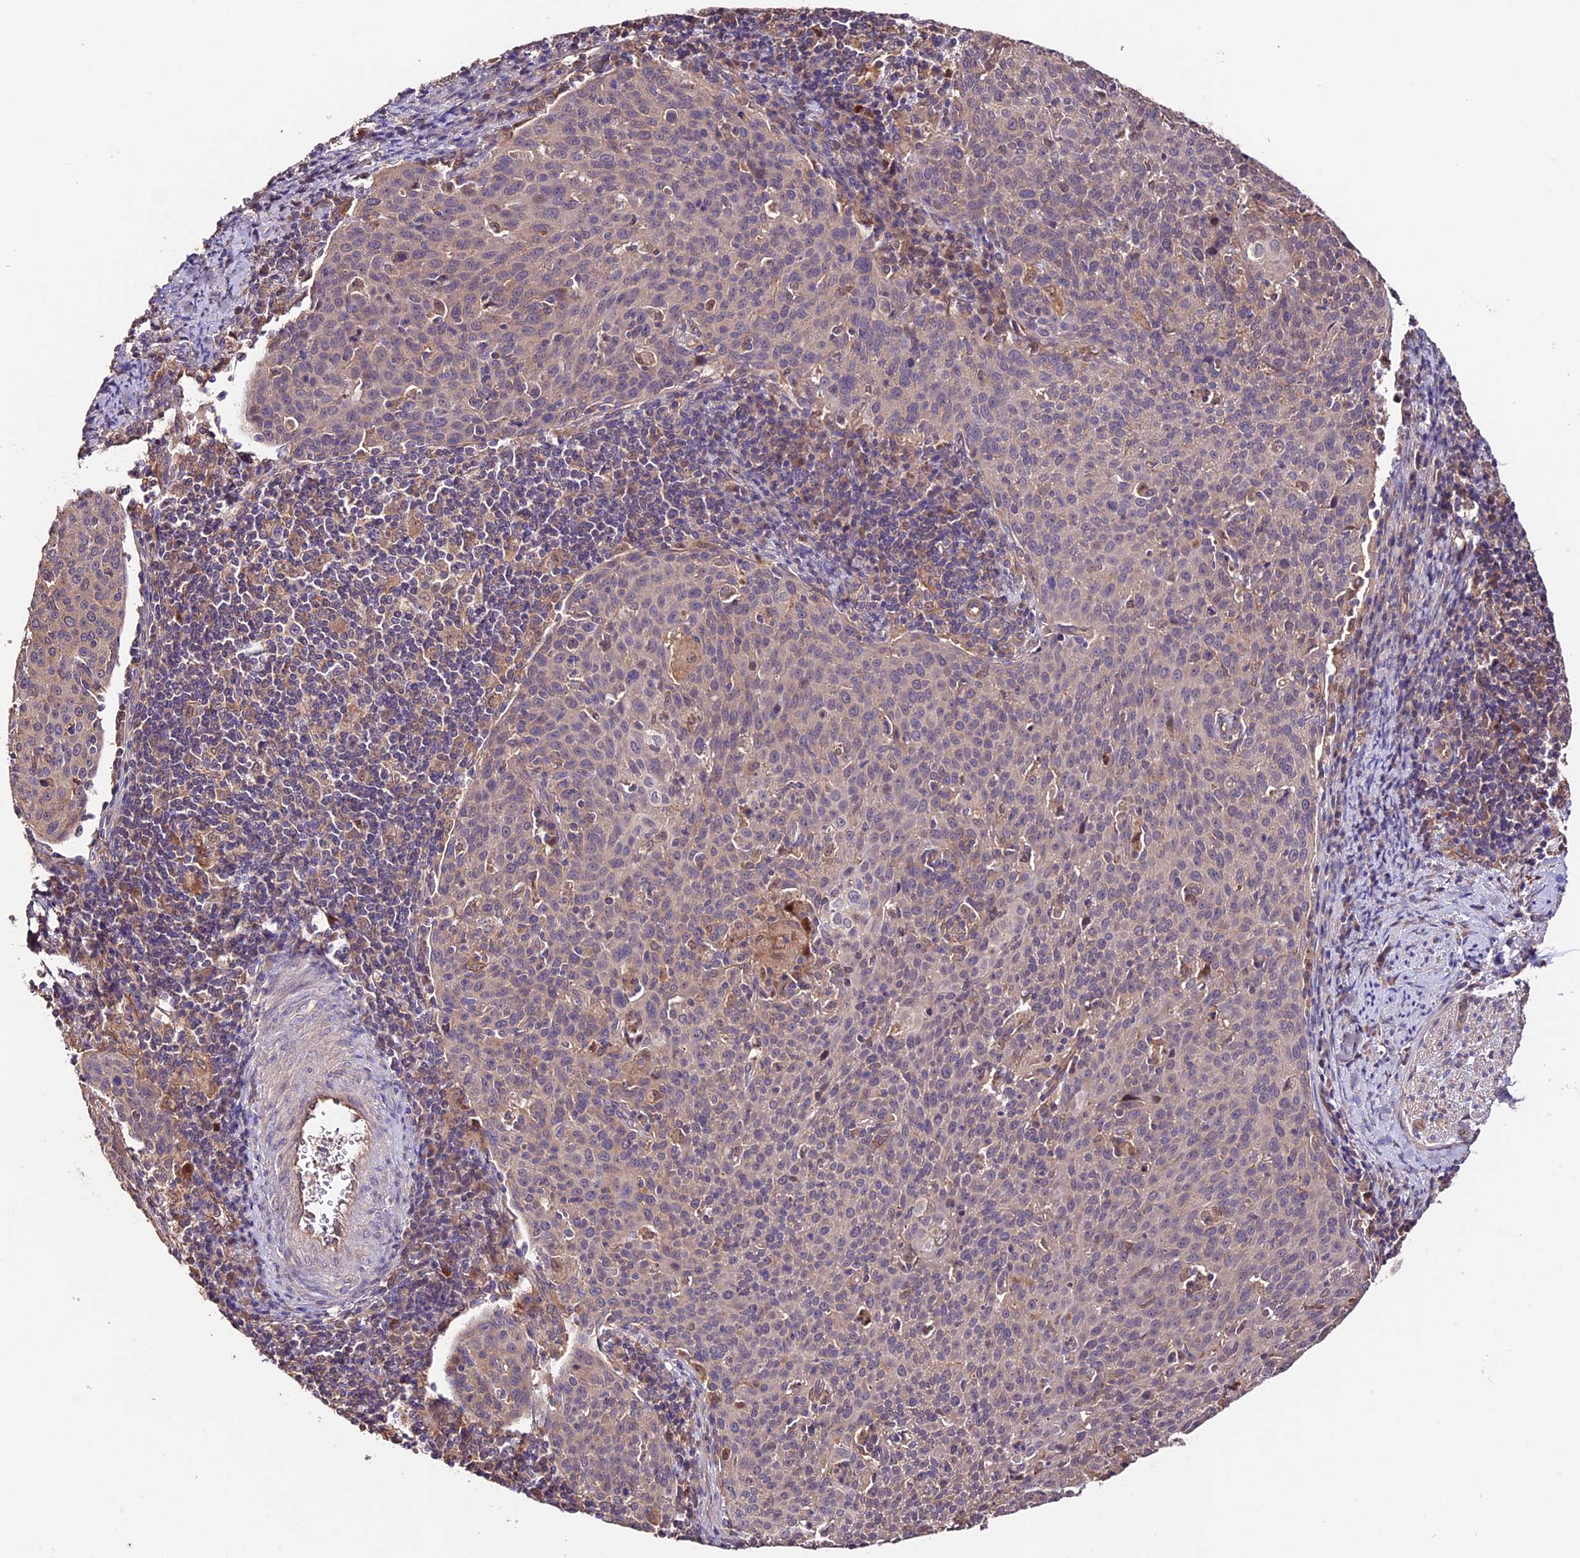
{"staining": {"intensity": "weak", "quantity": "25%-75%", "location": "cytoplasmic/membranous"}, "tissue": "cervical cancer", "cell_type": "Tumor cells", "image_type": "cancer", "snomed": [{"axis": "morphology", "description": "Squamous cell carcinoma, NOS"}, {"axis": "topography", "description": "Cervix"}], "caption": "Immunohistochemical staining of human cervical cancer reveals weak cytoplasmic/membranous protein positivity in approximately 25%-75% of tumor cells.", "gene": "CES3", "patient": {"sex": "female", "age": 38}}